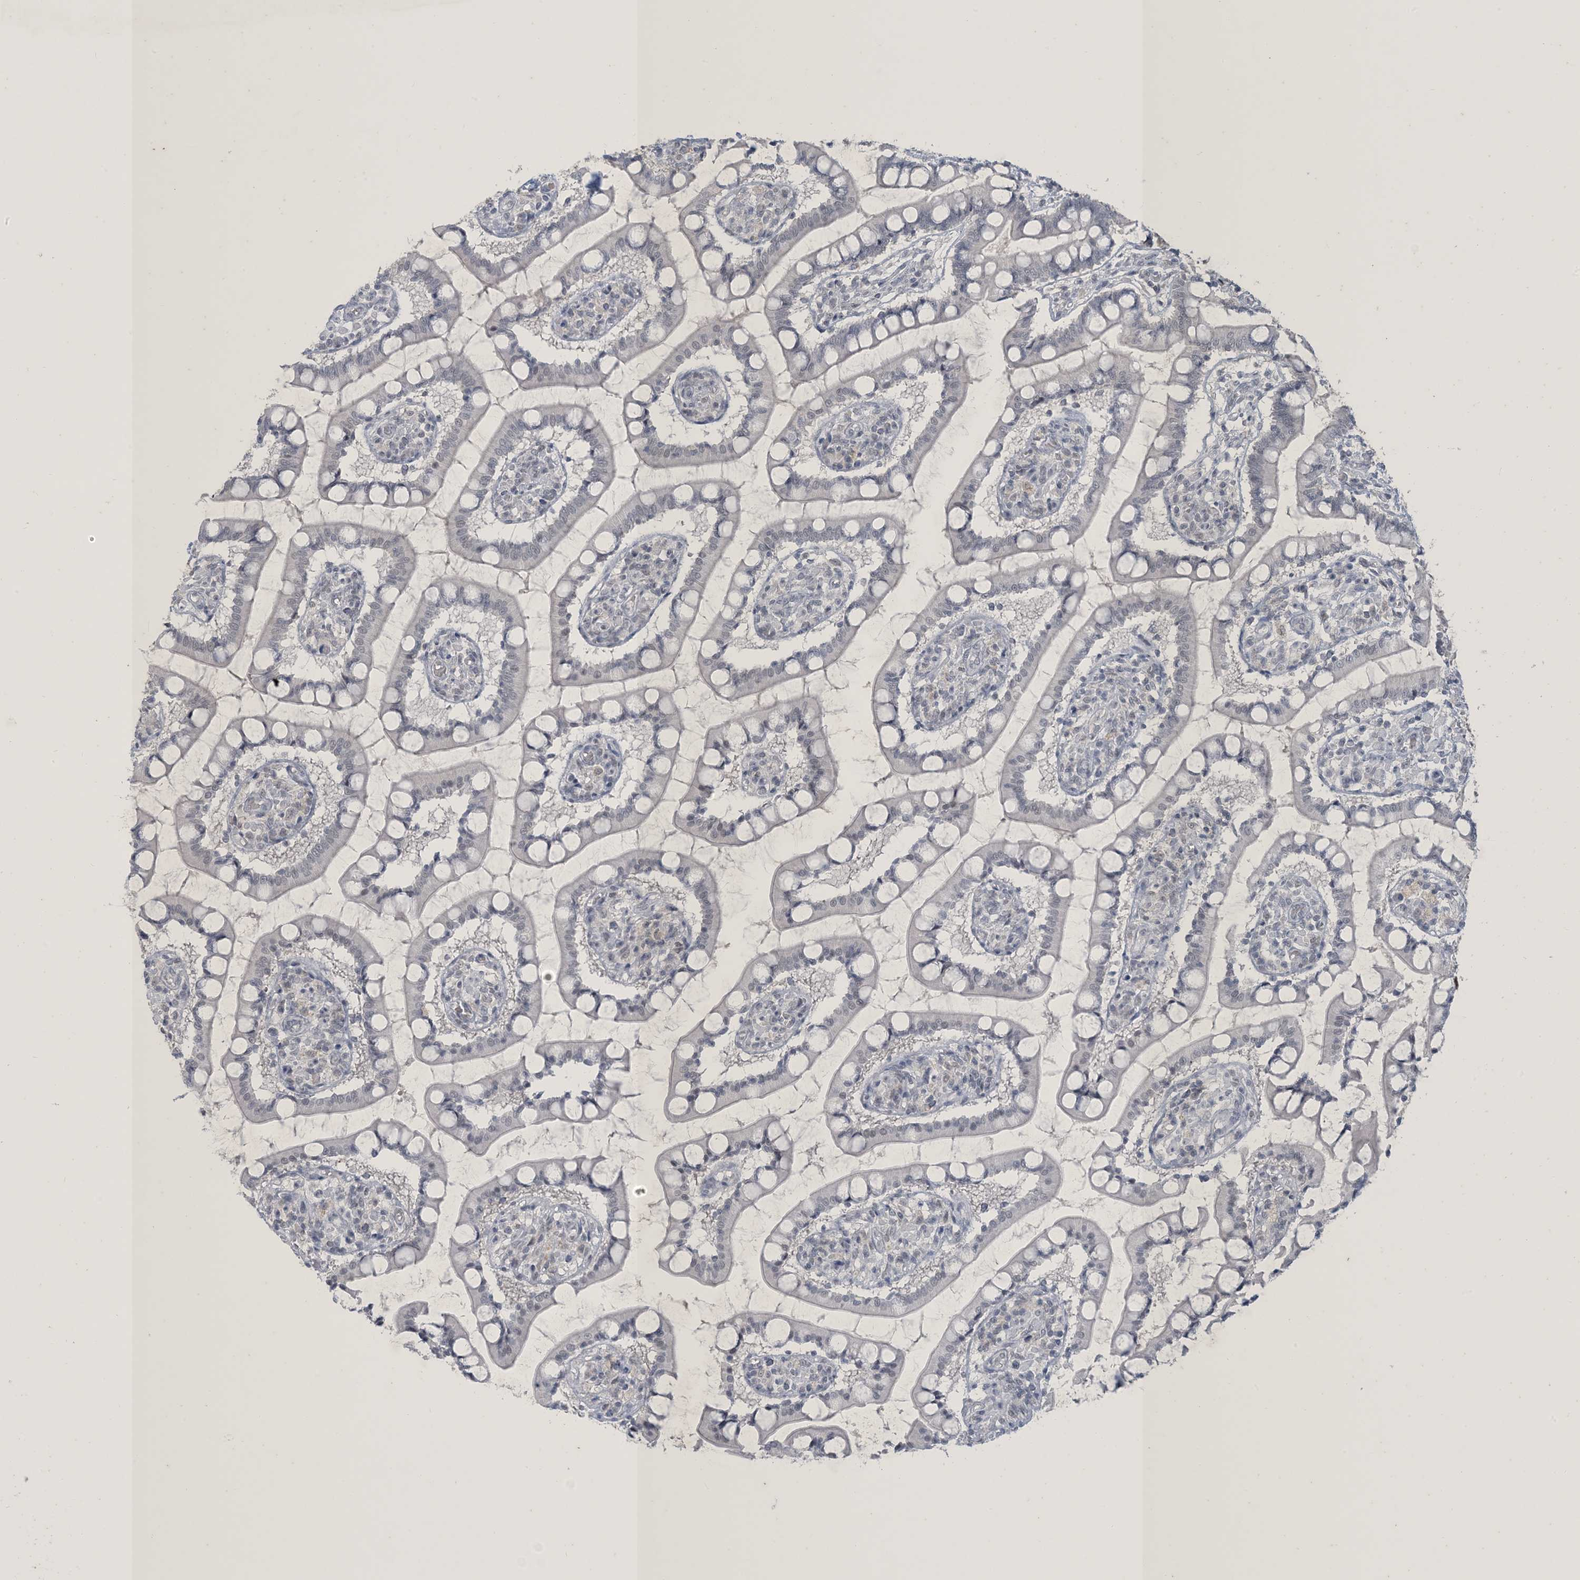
{"staining": {"intensity": "negative", "quantity": "none", "location": "none"}, "tissue": "small intestine", "cell_type": "Glandular cells", "image_type": "normal", "snomed": [{"axis": "morphology", "description": "Normal tissue, NOS"}, {"axis": "topography", "description": "Small intestine"}], "caption": "Small intestine was stained to show a protein in brown. There is no significant staining in glandular cells. (DAB immunohistochemistry (IHC), high magnification).", "gene": "ZNF674", "patient": {"sex": "male", "age": 52}}